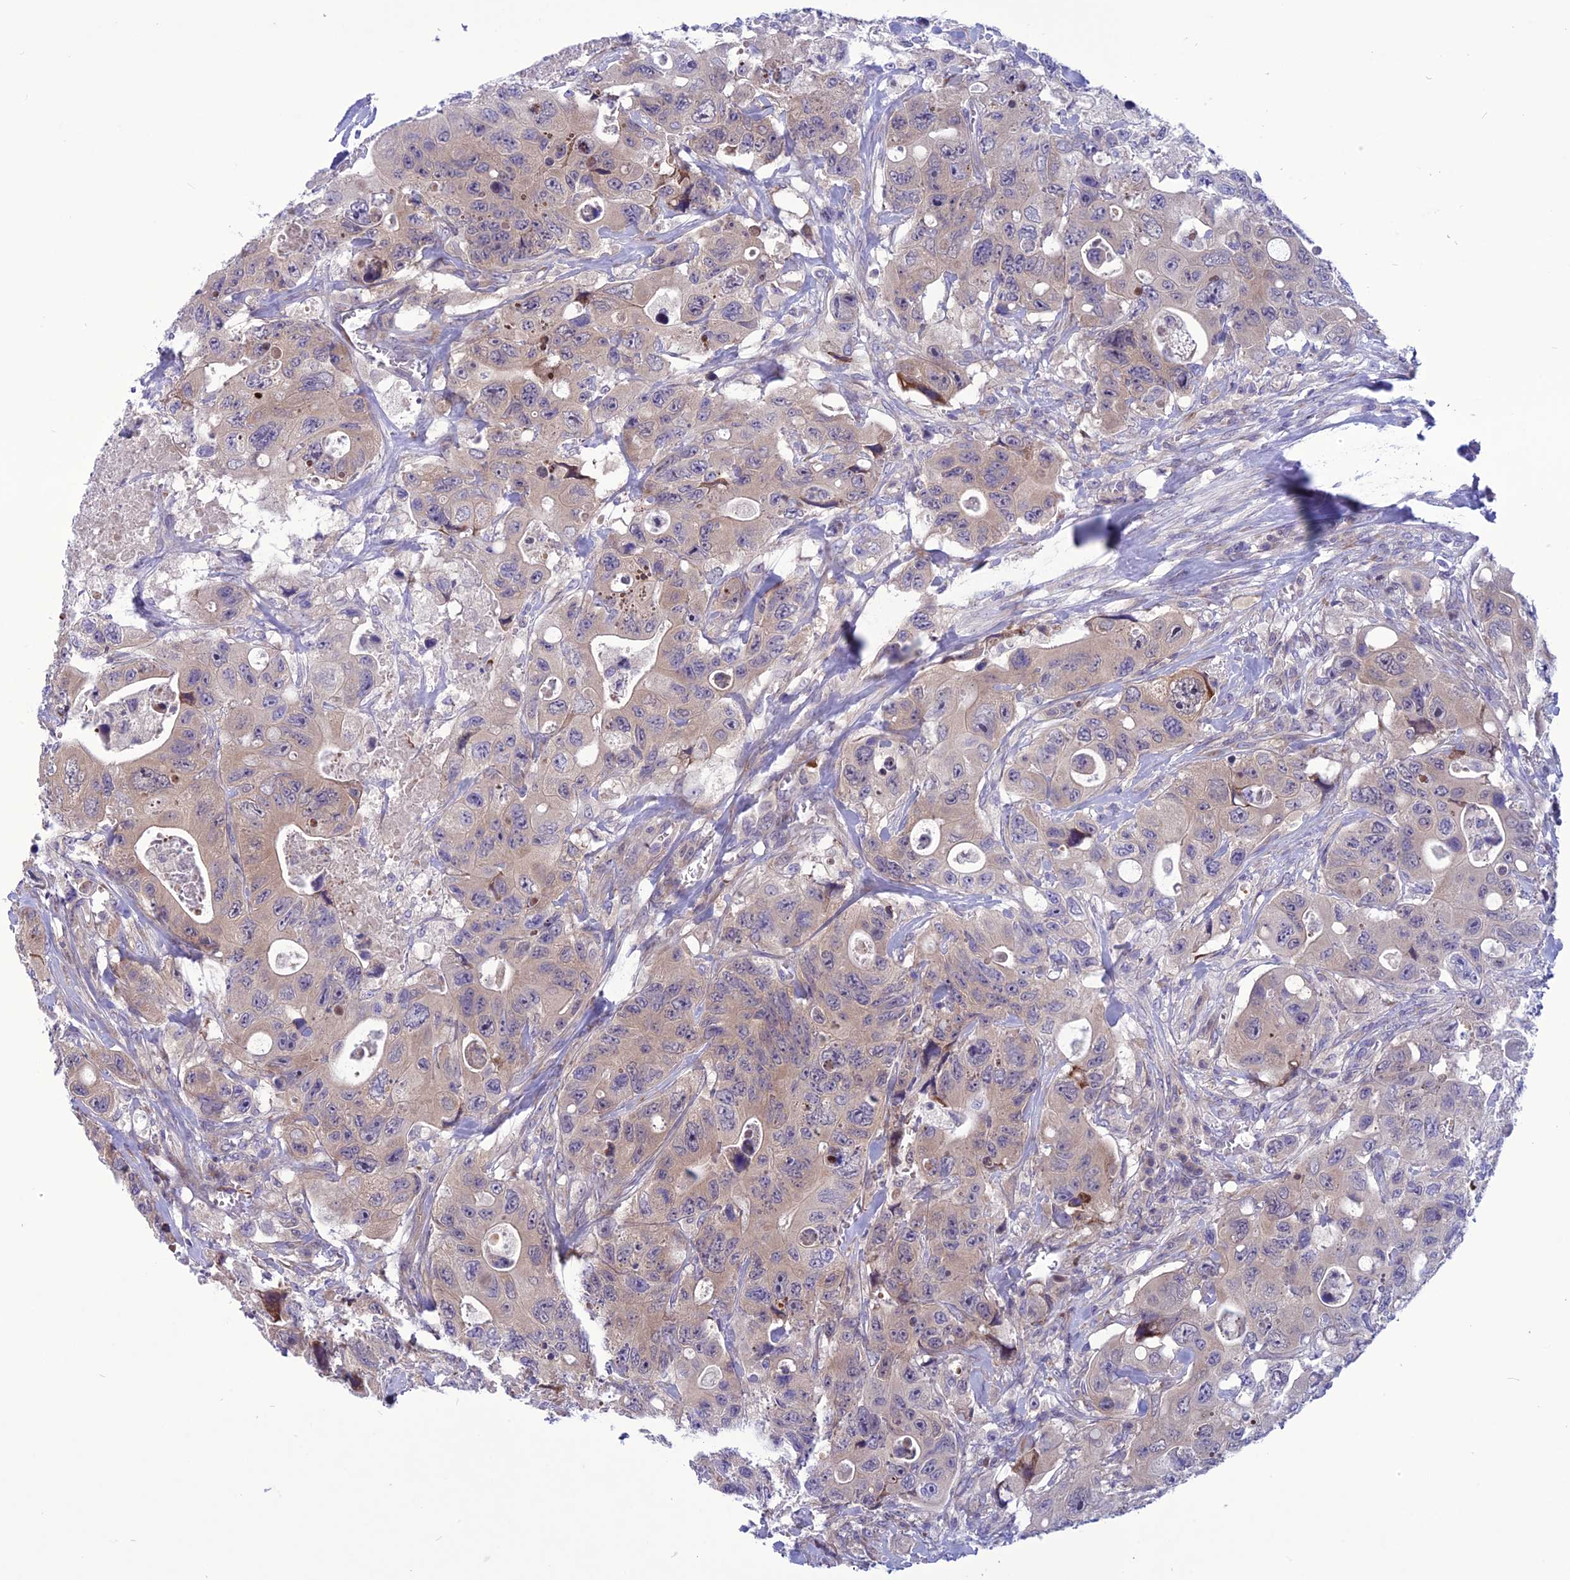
{"staining": {"intensity": "moderate", "quantity": "25%-75%", "location": "cytoplasmic/membranous"}, "tissue": "colorectal cancer", "cell_type": "Tumor cells", "image_type": "cancer", "snomed": [{"axis": "morphology", "description": "Adenocarcinoma, NOS"}, {"axis": "topography", "description": "Colon"}], "caption": "This micrograph demonstrates colorectal cancer (adenocarcinoma) stained with immunohistochemistry (IHC) to label a protein in brown. The cytoplasmic/membranous of tumor cells show moderate positivity for the protein. Nuclei are counter-stained blue.", "gene": "PSMF1", "patient": {"sex": "female", "age": 46}}